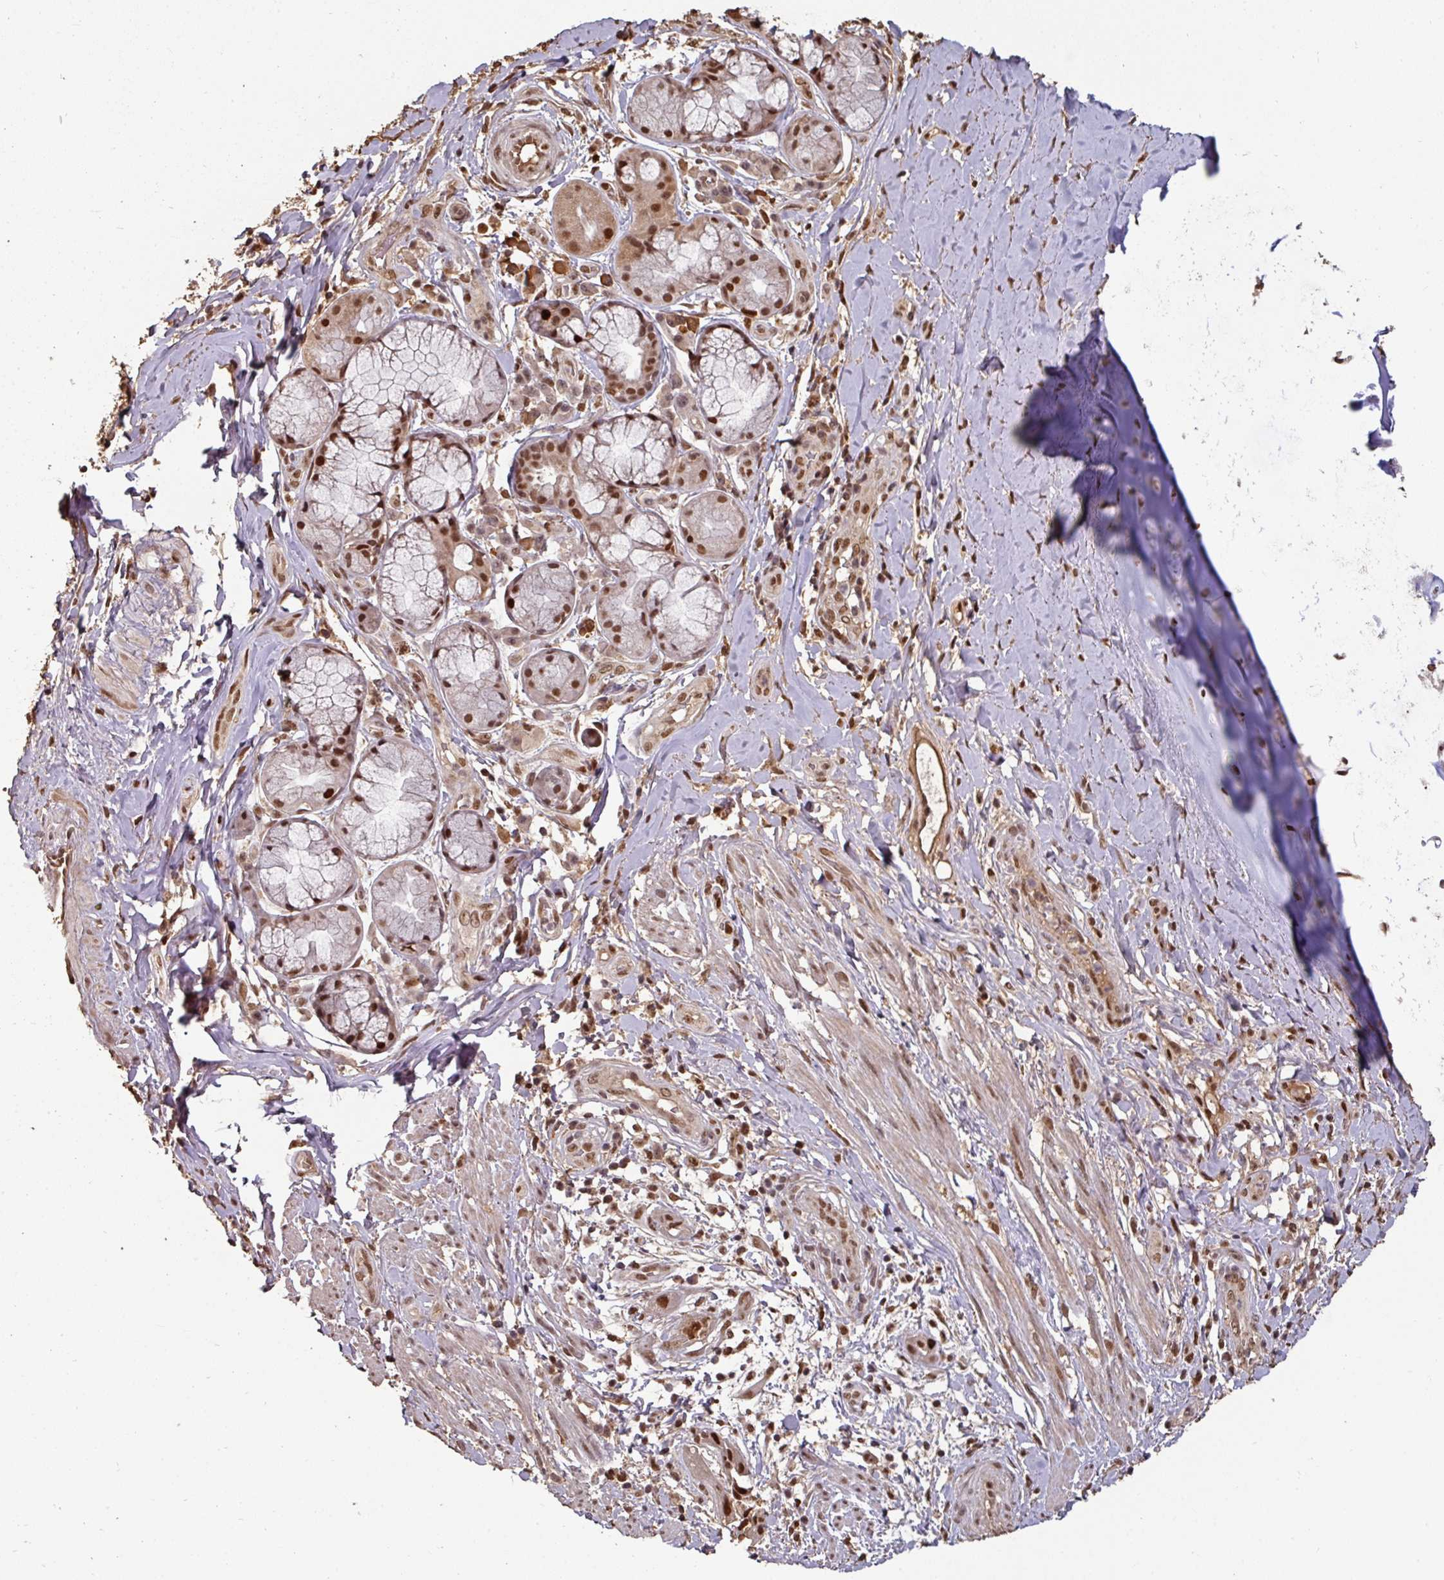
{"staining": {"intensity": "moderate", "quantity": ">75%", "location": "nuclear"}, "tissue": "soft tissue", "cell_type": "Chondrocytes", "image_type": "normal", "snomed": [{"axis": "morphology", "description": "Normal tissue, NOS"}, {"axis": "morphology", "description": "Squamous cell carcinoma, NOS"}, {"axis": "topography", "description": "Bronchus"}, {"axis": "topography", "description": "Lung"}], "caption": "Benign soft tissue was stained to show a protein in brown. There is medium levels of moderate nuclear expression in about >75% of chondrocytes.", "gene": "POLD1", "patient": {"sex": "female", "age": 70}}